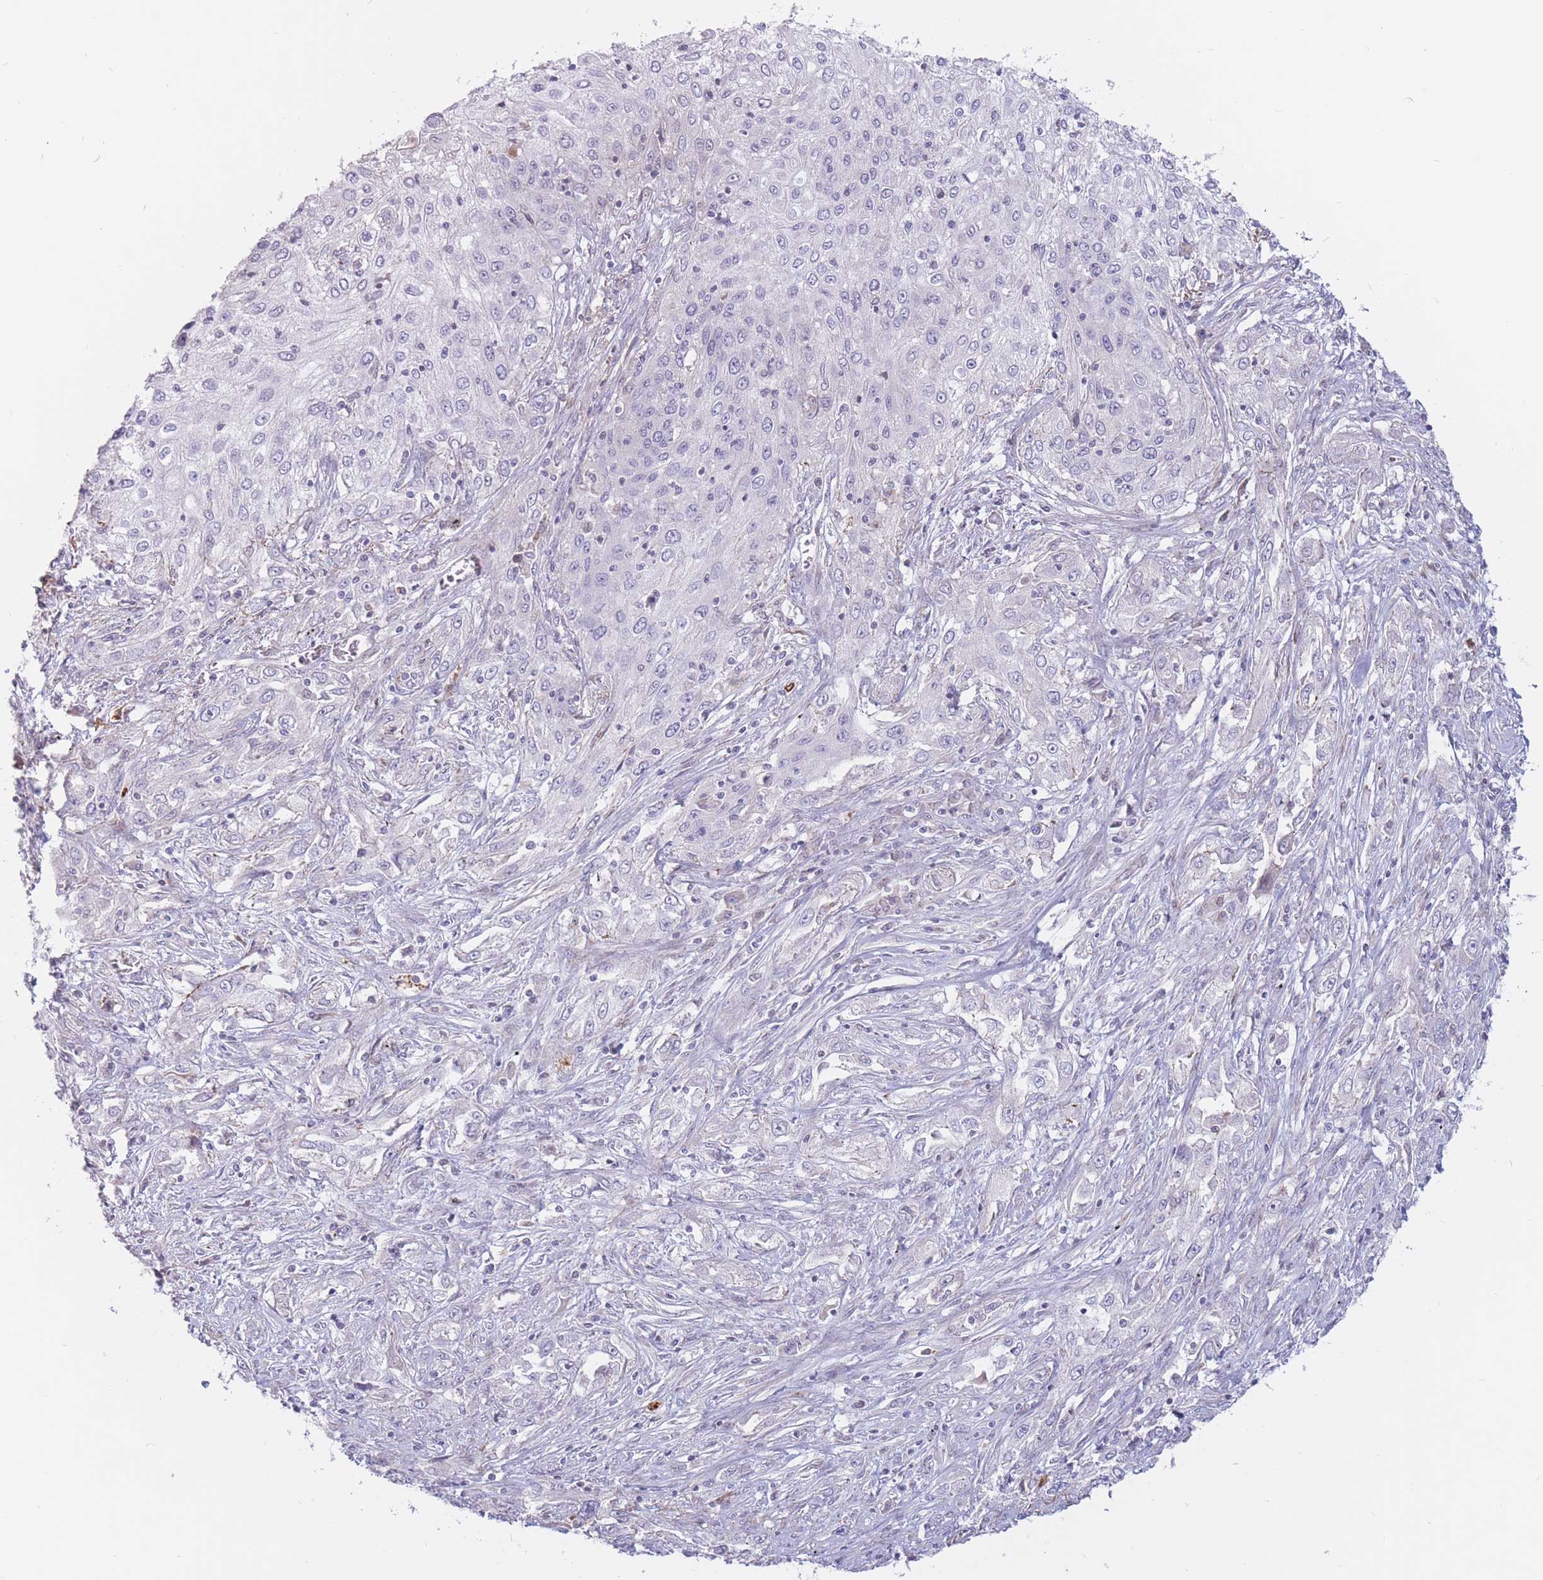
{"staining": {"intensity": "negative", "quantity": "none", "location": "none"}, "tissue": "lung cancer", "cell_type": "Tumor cells", "image_type": "cancer", "snomed": [{"axis": "morphology", "description": "Squamous cell carcinoma, NOS"}, {"axis": "topography", "description": "Lung"}], "caption": "The IHC micrograph has no significant staining in tumor cells of lung cancer tissue.", "gene": "PTGDR", "patient": {"sex": "female", "age": 69}}